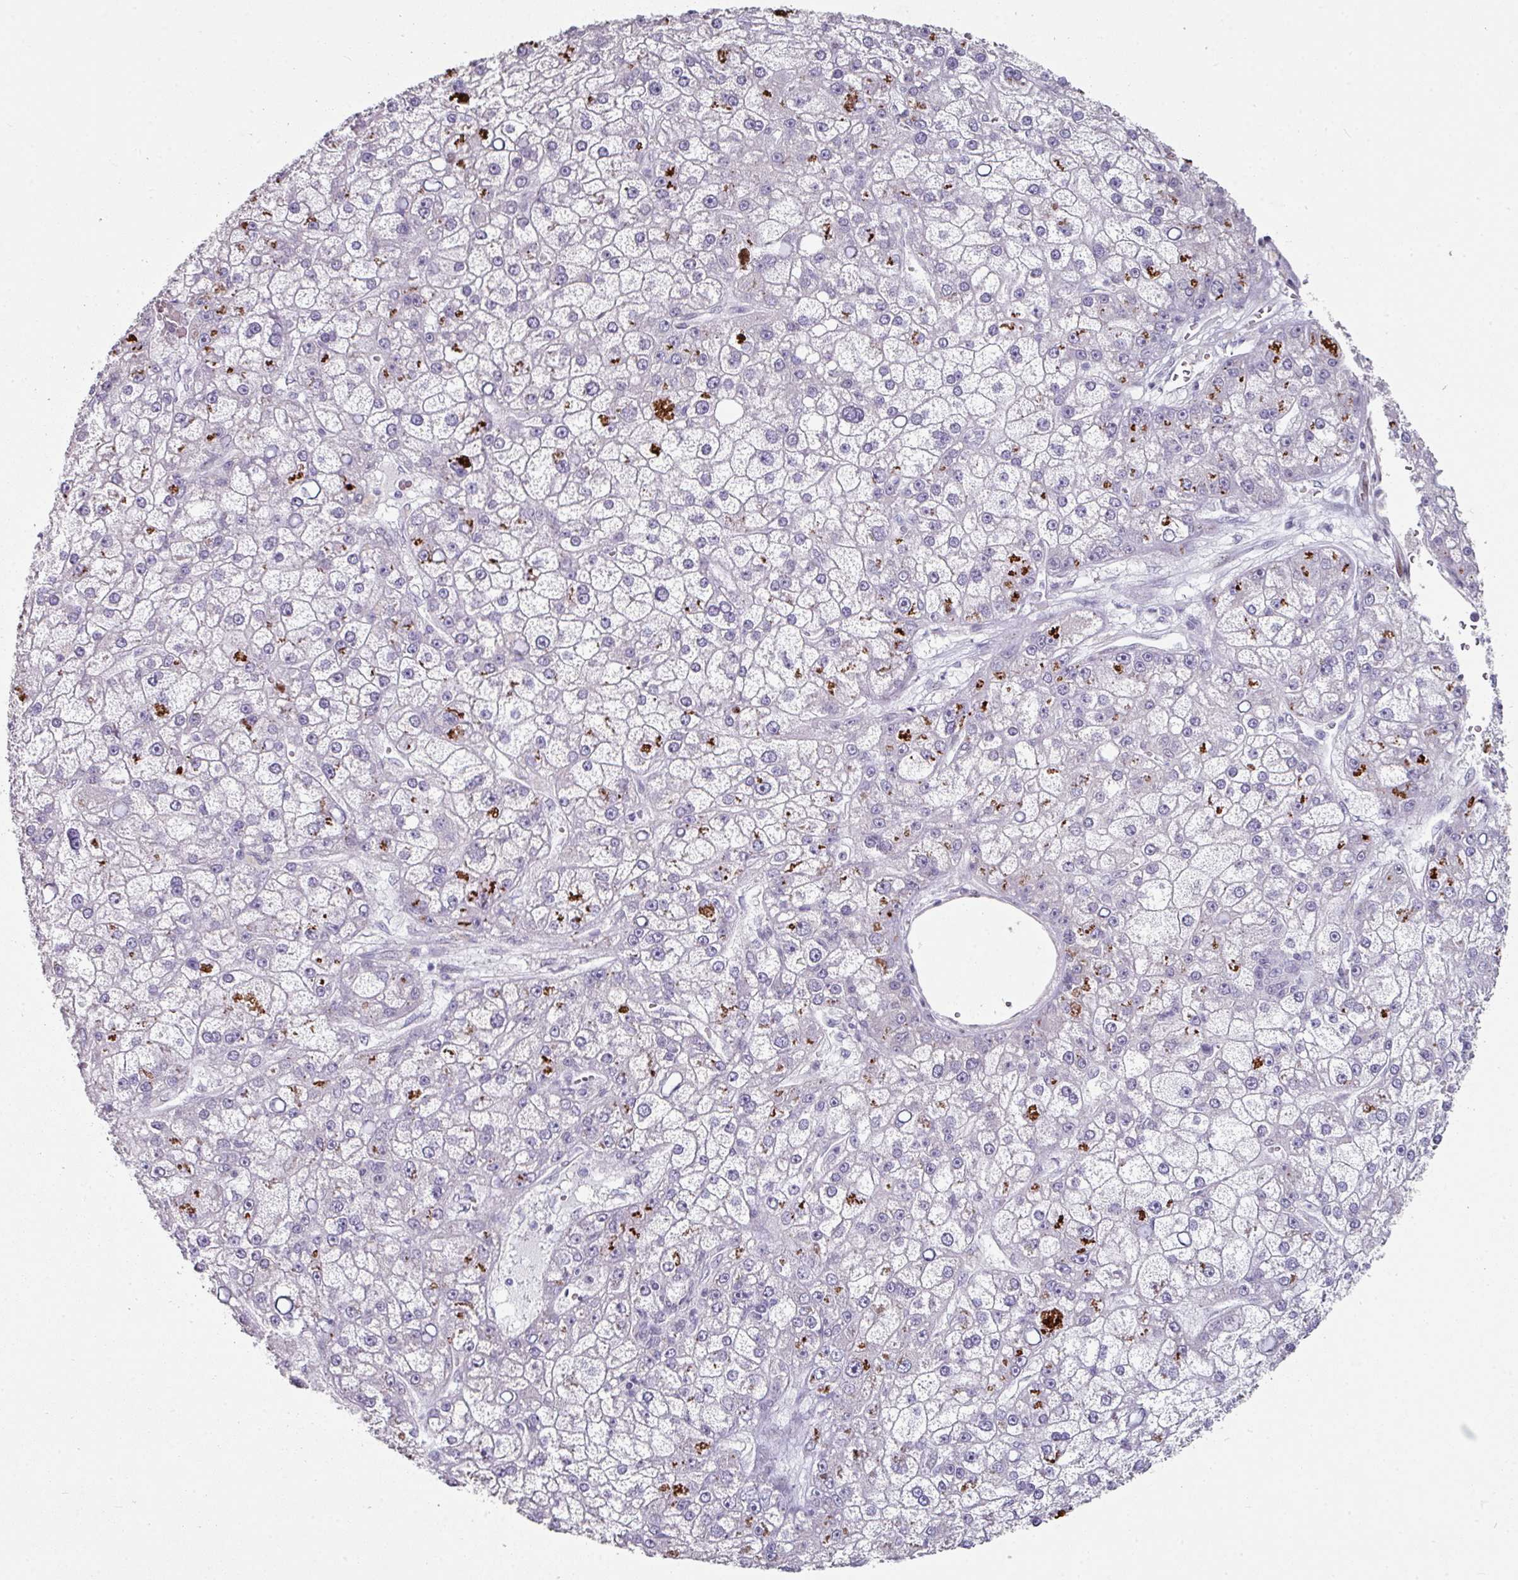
{"staining": {"intensity": "negative", "quantity": "none", "location": "none"}, "tissue": "liver cancer", "cell_type": "Tumor cells", "image_type": "cancer", "snomed": [{"axis": "morphology", "description": "Carcinoma, Hepatocellular, NOS"}, {"axis": "topography", "description": "Liver"}], "caption": "An IHC photomicrograph of hepatocellular carcinoma (liver) is shown. There is no staining in tumor cells of hepatocellular carcinoma (liver). (Brightfield microscopy of DAB immunohistochemistry at high magnification).", "gene": "ELK1", "patient": {"sex": "male", "age": 67}}